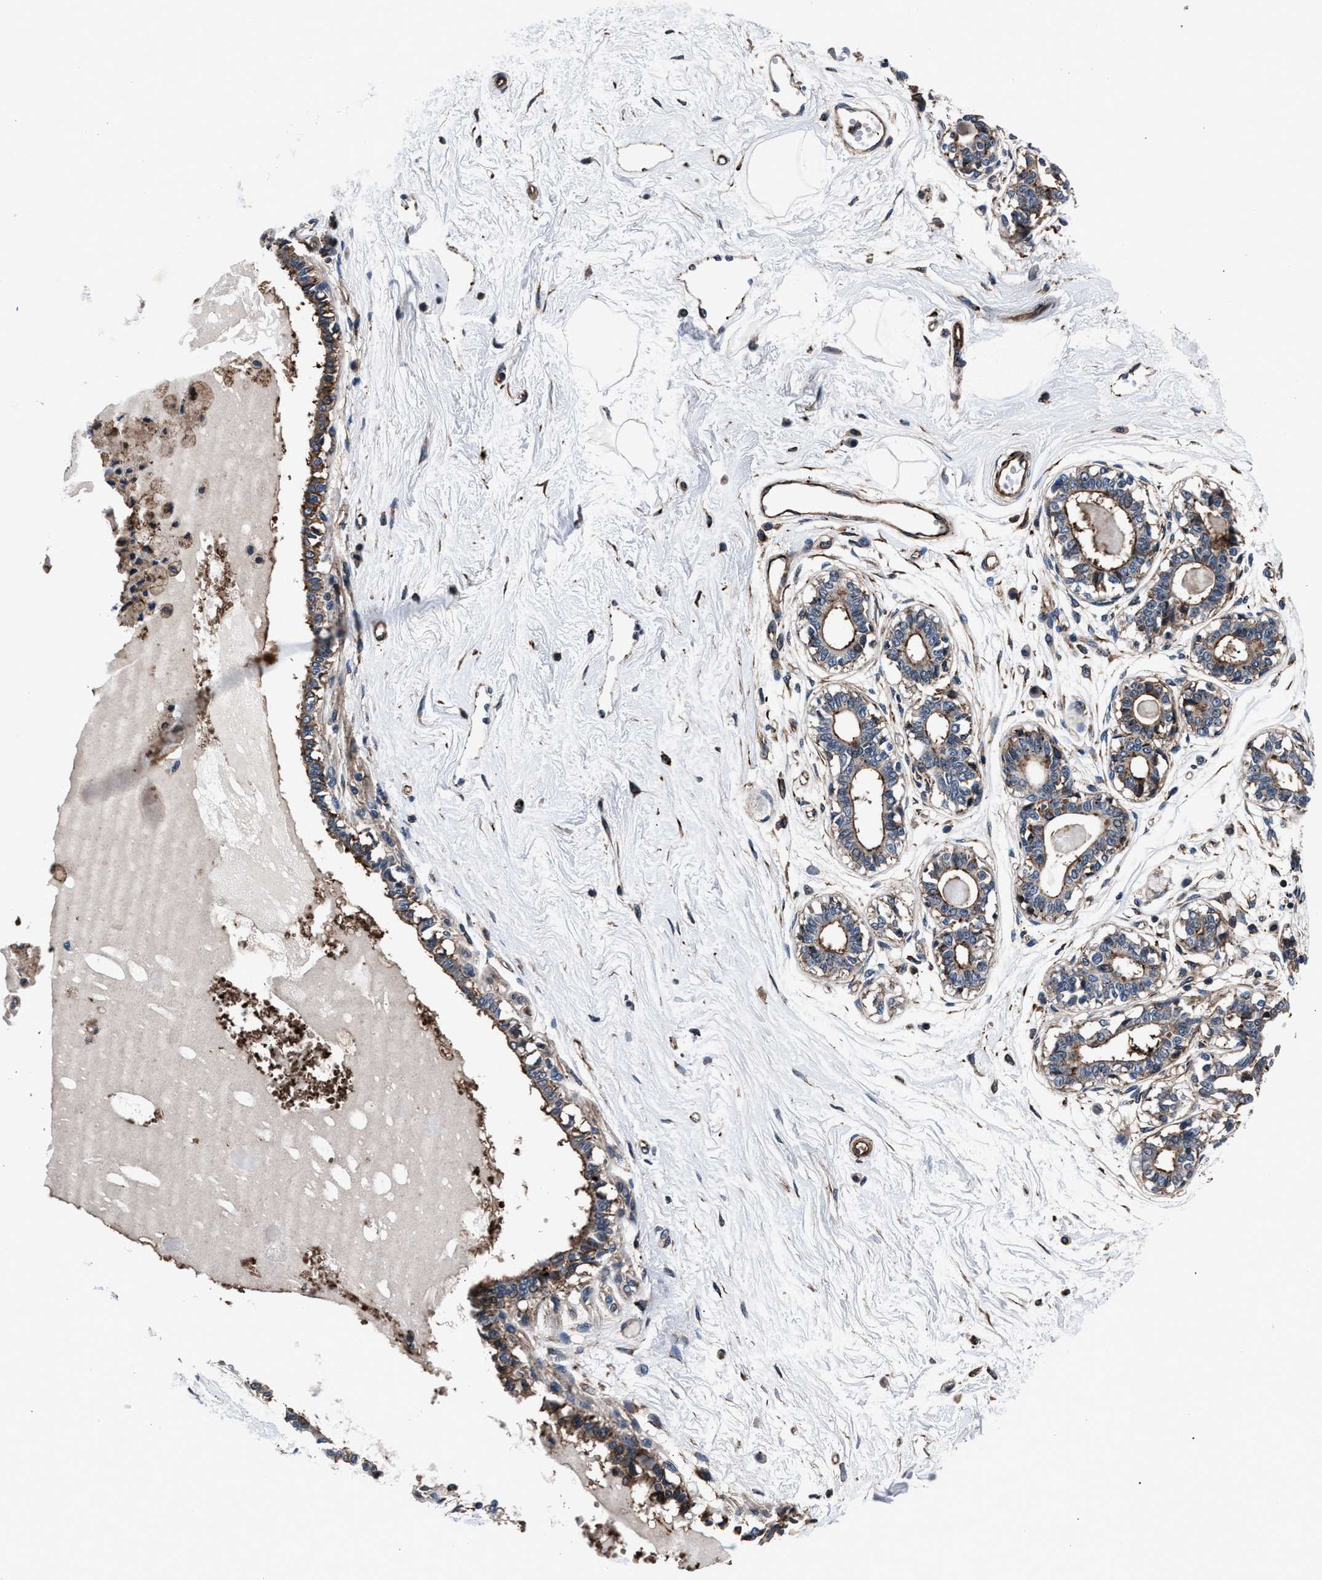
{"staining": {"intensity": "moderate", "quantity": ">75%", "location": "cytoplasmic/membranous"}, "tissue": "breast", "cell_type": "Adipocytes", "image_type": "normal", "snomed": [{"axis": "morphology", "description": "Normal tissue, NOS"}, {"axis": "topography", "description": "Breast"}], "caption": "Protein expression analysis of normal human breast reveals moderate cytoplasmic/membranous staining in about >75% of adipocytes.", "gene": "MFSD11", "patient": {"sex": "female", "age": 45}}